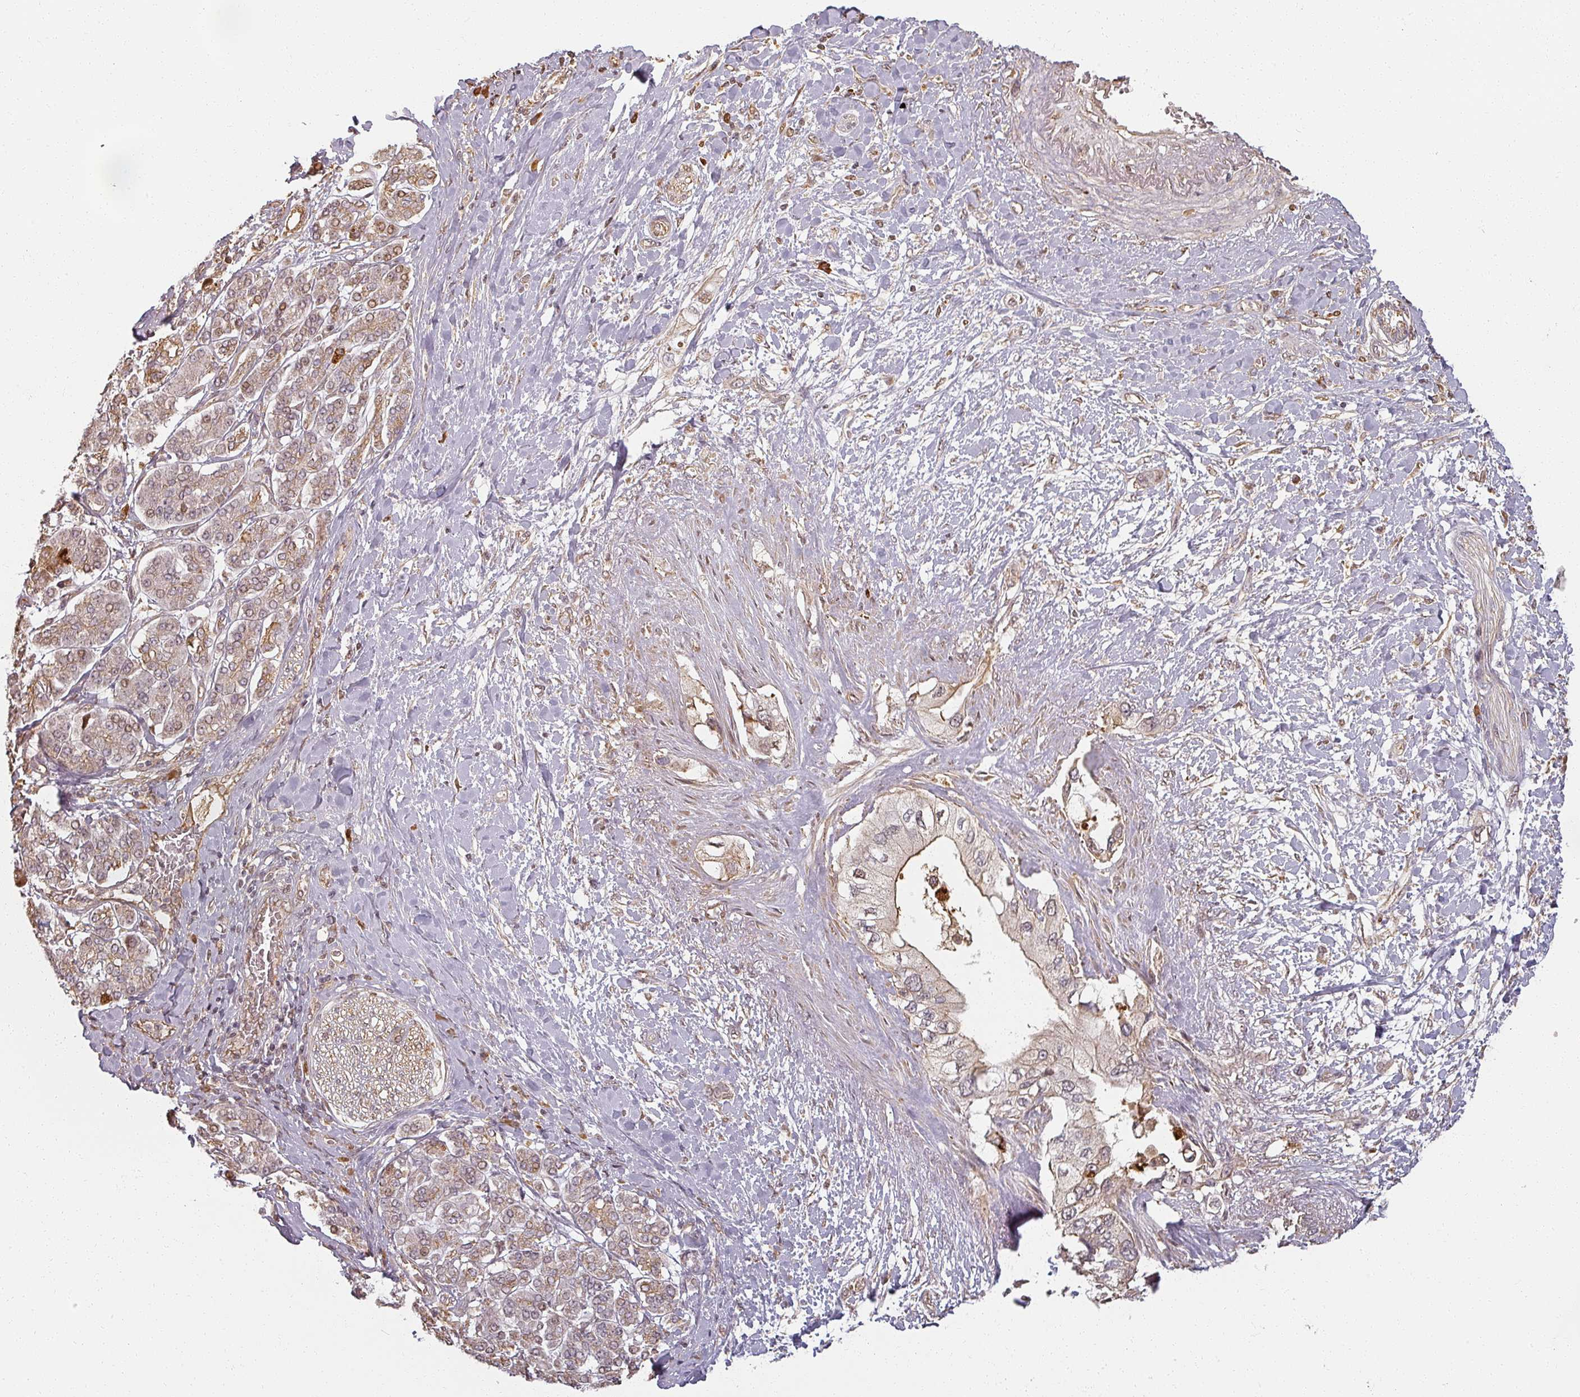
{"staining": {"intensity": "weak", "quantity": "25%-75%", "location": "cytoplasmic/membranous,nuclear"}, "tissue": "pancreatic cancer", "cell_type": "Tumor cells", "image_type": "cancer", "snomed": [{"axis": "morphology", "description": "Inflammation, NOS"}, {"axis": "morphology", "description": "Adenocarcinoma, NOS"}, {"axis": "topography", "description": "Pancreas"}], "caption": "Approximately 25%-75% of tumor cells in human adenocarcinoma (pancreatic) reveal weak cytoplasmic/membranous and nuclear protein expression as visualized by brown immunohistochemical staining.", "gene": "MED19", "patient": {"sex": "female", "age": 56}}